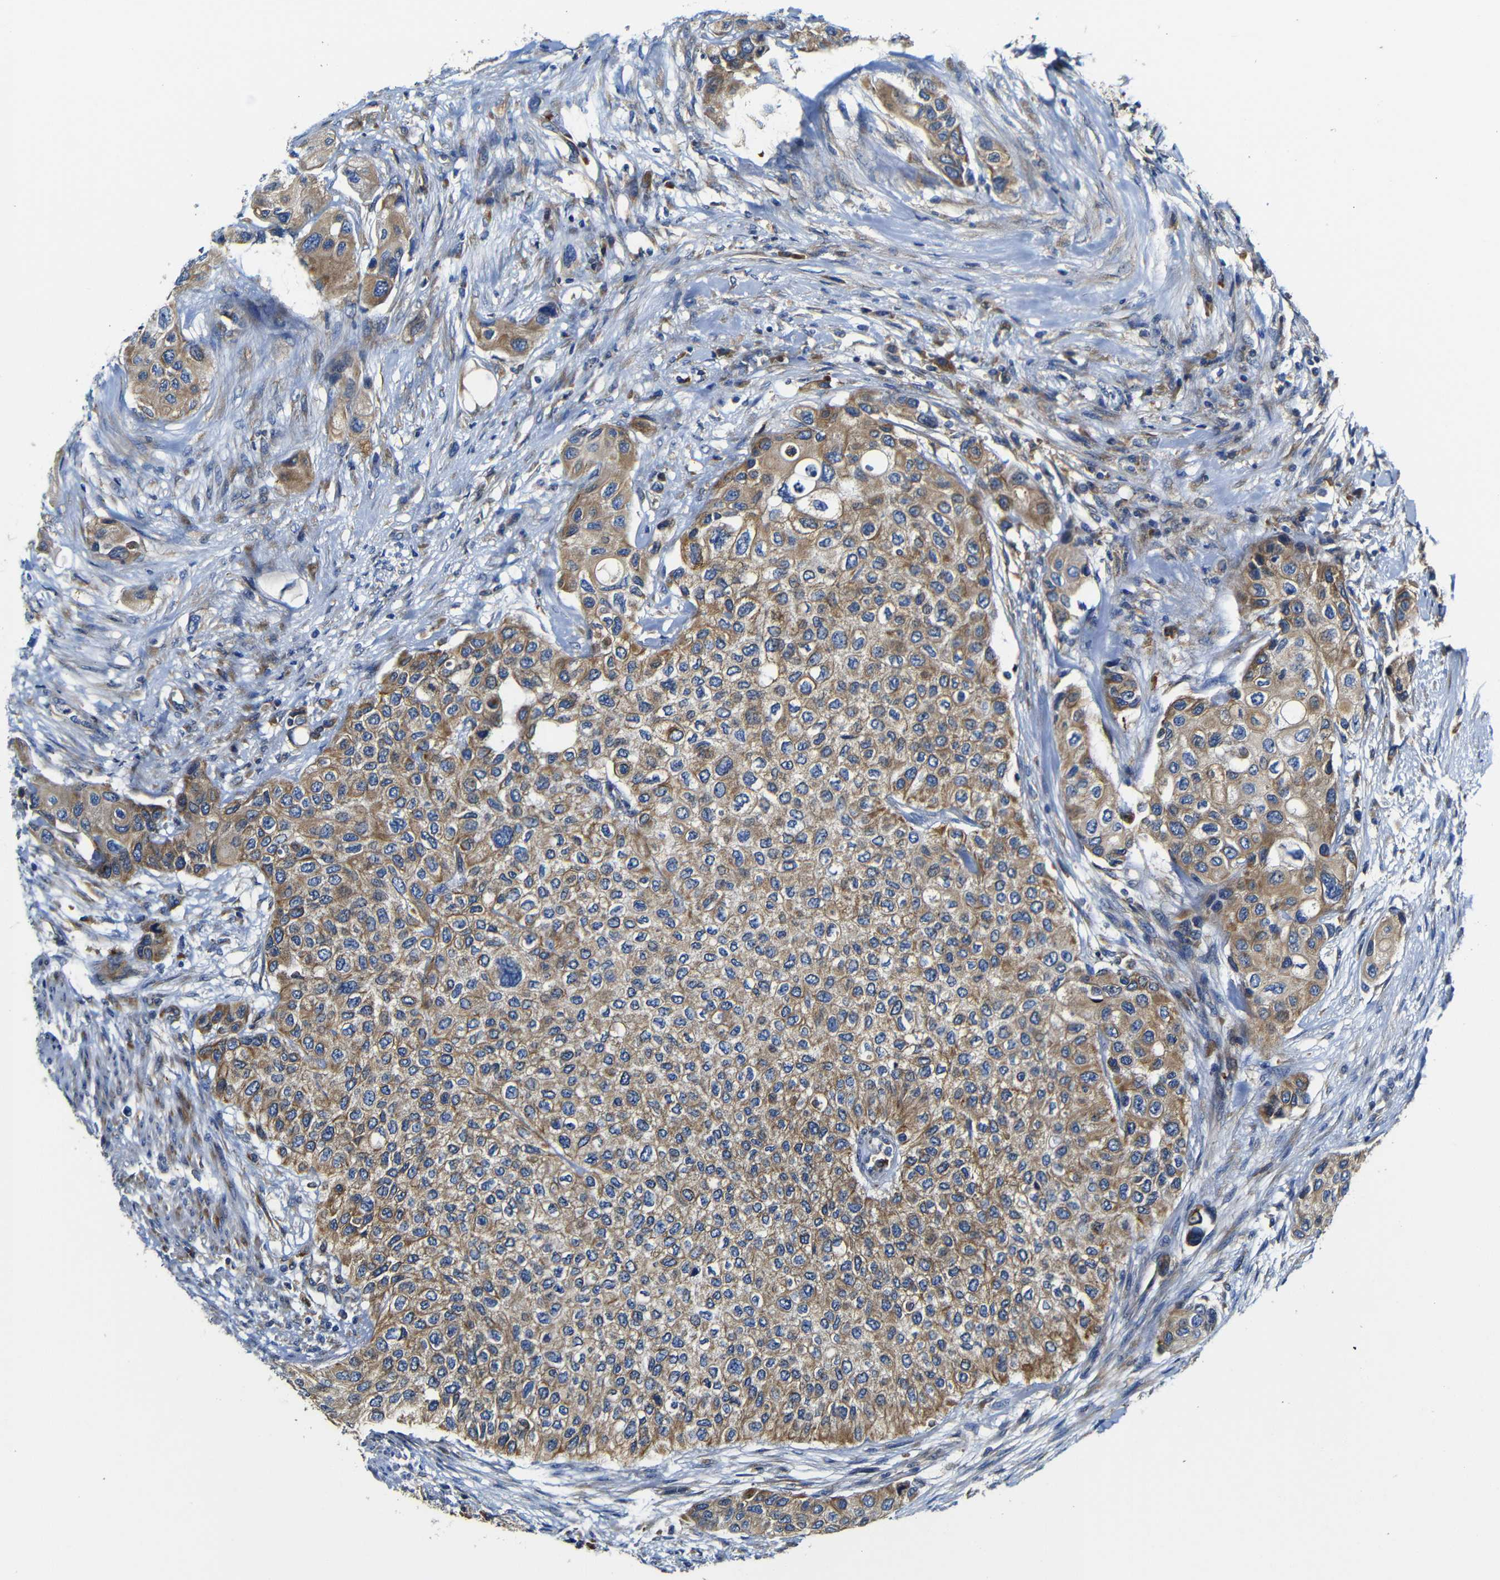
{"staining": {"intensity": "moderate", "quantity": ">75%", "location": "cytoplasmic/membranous"}, "tissue": "urothelial cancer", "cell_type": "Tumor cells", "image_type": "cancer", "snomed": [{"axis": "morphology", "description": "Urothelial carcinoma, High grade"}, {"axis": "topography", "description": "Urinary bladder"}], "caption": "Urothelial cancer tissue displays moderate cytoplasmic/membranous positivity in approximately >75% of tumor cells The staining is performed using DAB brown chromogen to label protein expression. The nuclei are counter-stained blue using hematoxylin.", "gene": "CLCC1", "patient": {"sex": "female", "age": 56}}